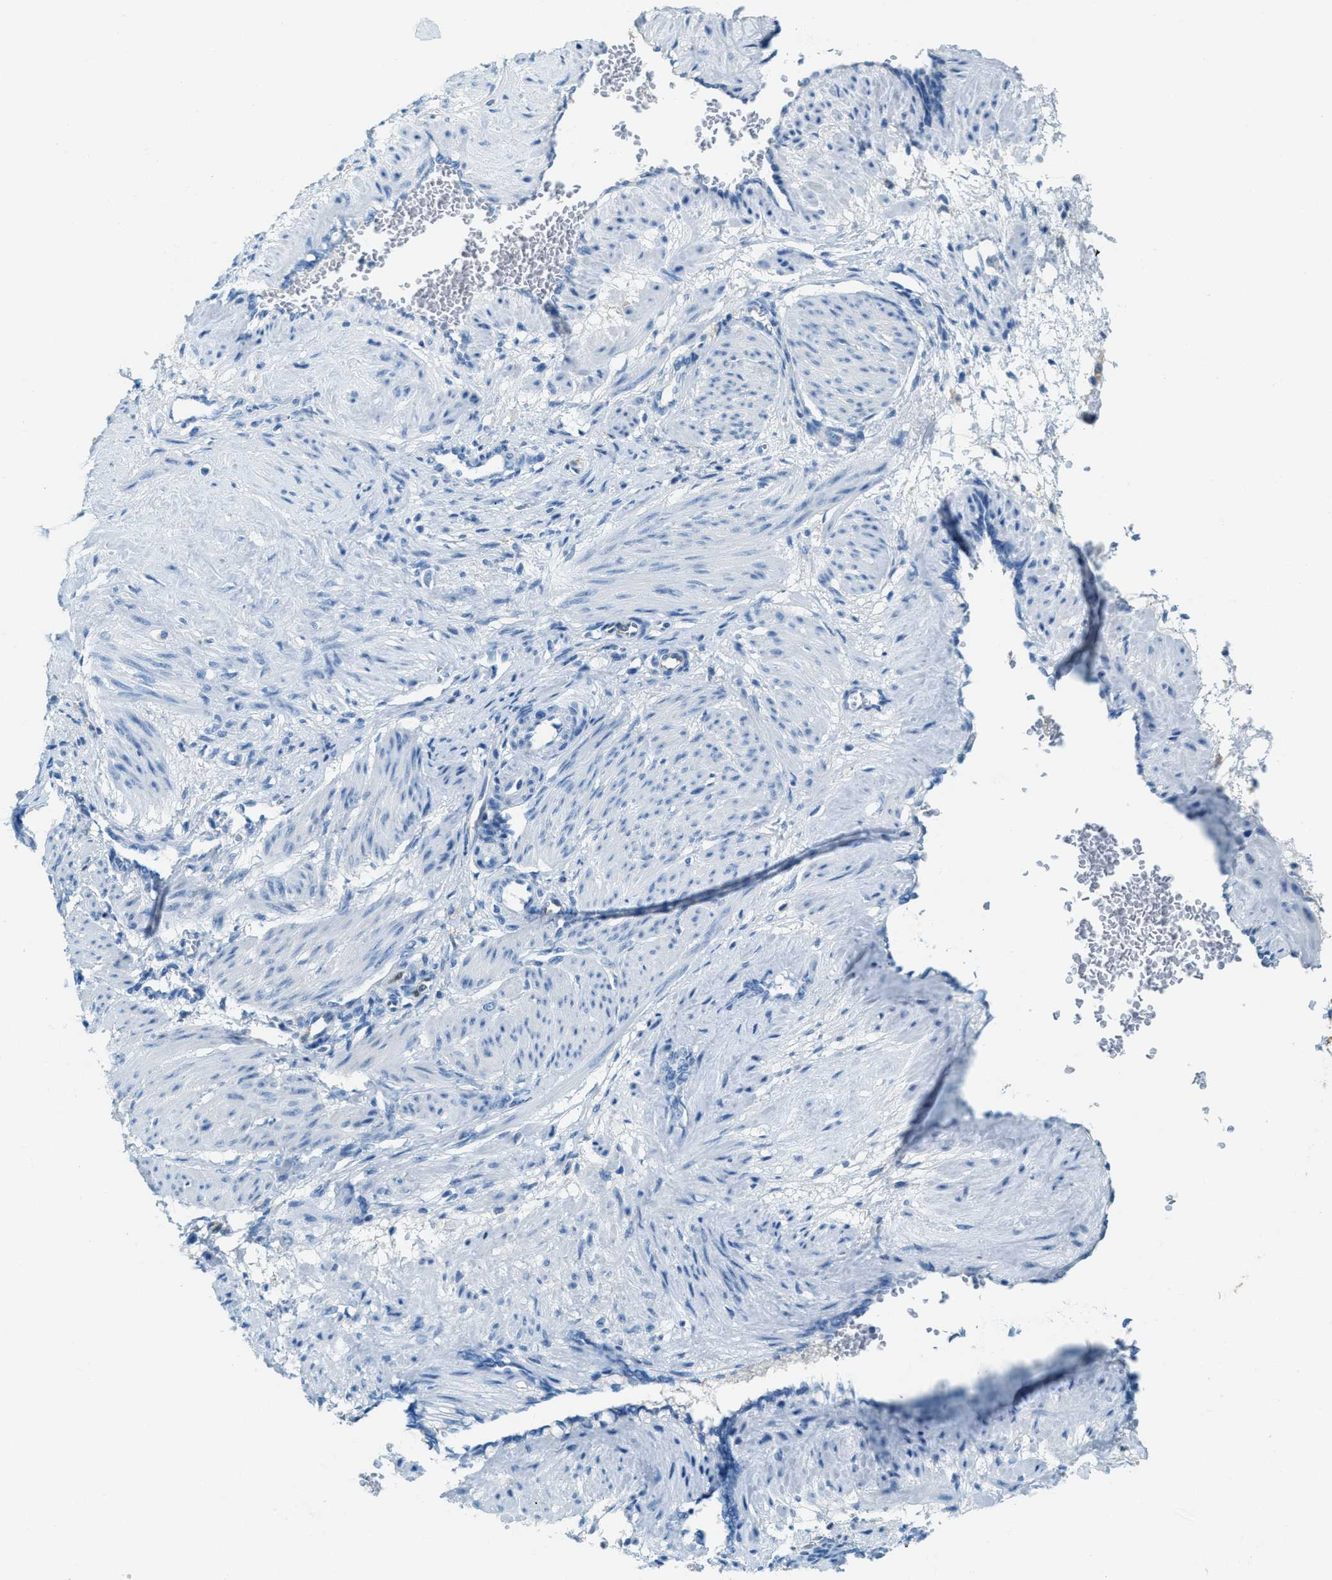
{"staining": {"intensity": "negative", "quantity": "none", "location": "none"}, "tissue": "smooth muscle", "cell_type": "Smooth muscle cells", "image_type": "normal", "snomed": [{"axis": "morphology", "description": "Normal tissue, NOS"}, {"axis": "topography", "description": "Endometrium"}], "caption": "DAB immunohistochemical staining of normal smooth muscle demonstrates no significant positivity in smooth muscle cells.", "gene": "MATCAP2", "patient": {"sex": "female", "age": 33}}